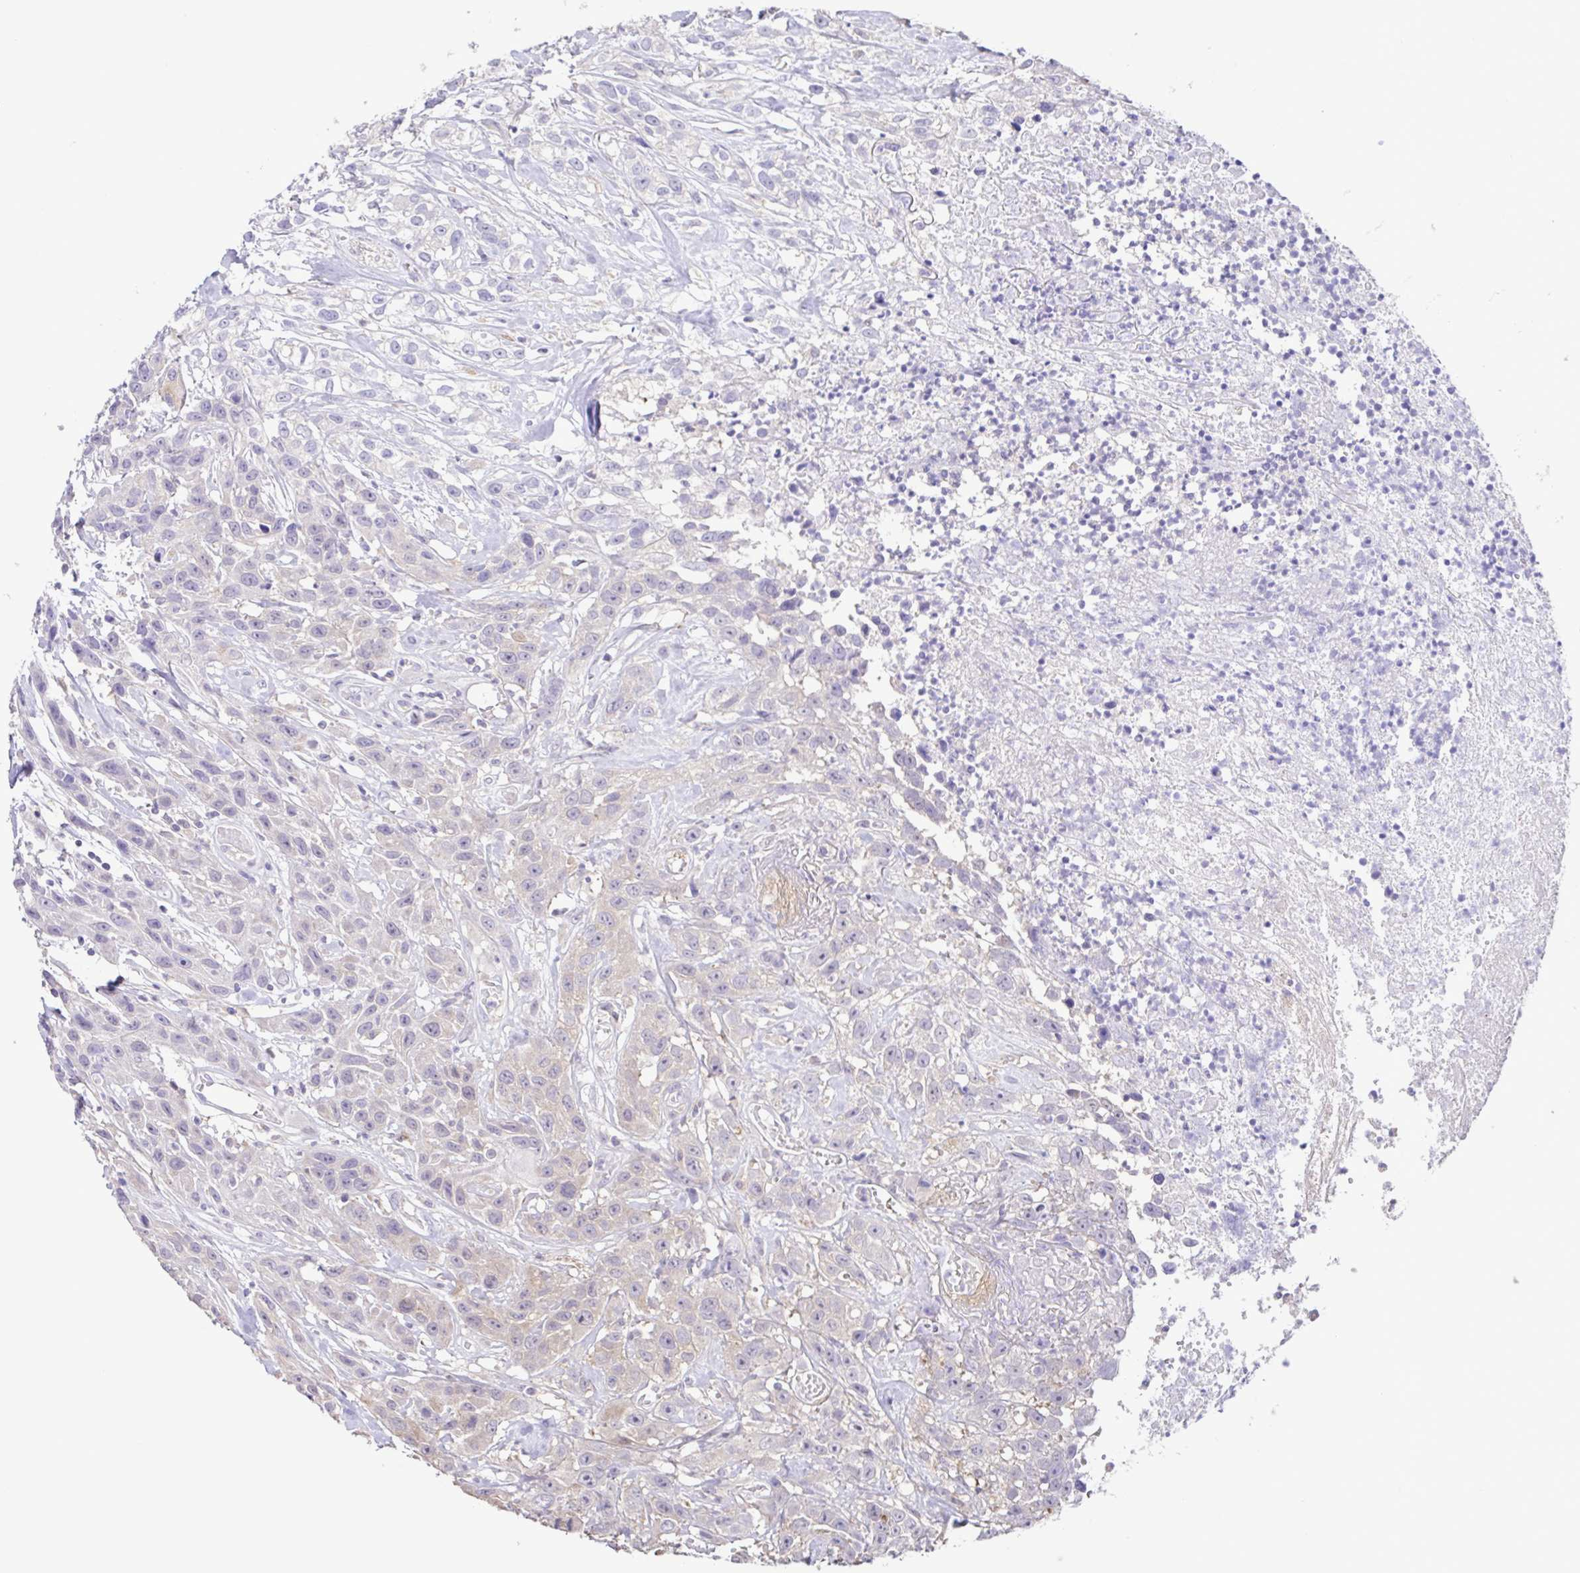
{"staining": {"intensity": "negative", "quantity": "none", "location": "none"}, "tissue": "head and neck cancer", "cell_type": "Tumor cells", "image_type": "cancer", "snomed": [{"axis": "morphology", "description": "Squamous cell carcinoma, NOS"}, {"axis": "topography", "description": "Head-Neck"}], "caption": "Head and neck squamous cell carcinoma was stained to show a protein in brown. There is no significant expression in tumor cells.", "gene": "CYP17A1", "patient": {"sex": "male", "age": 57}}